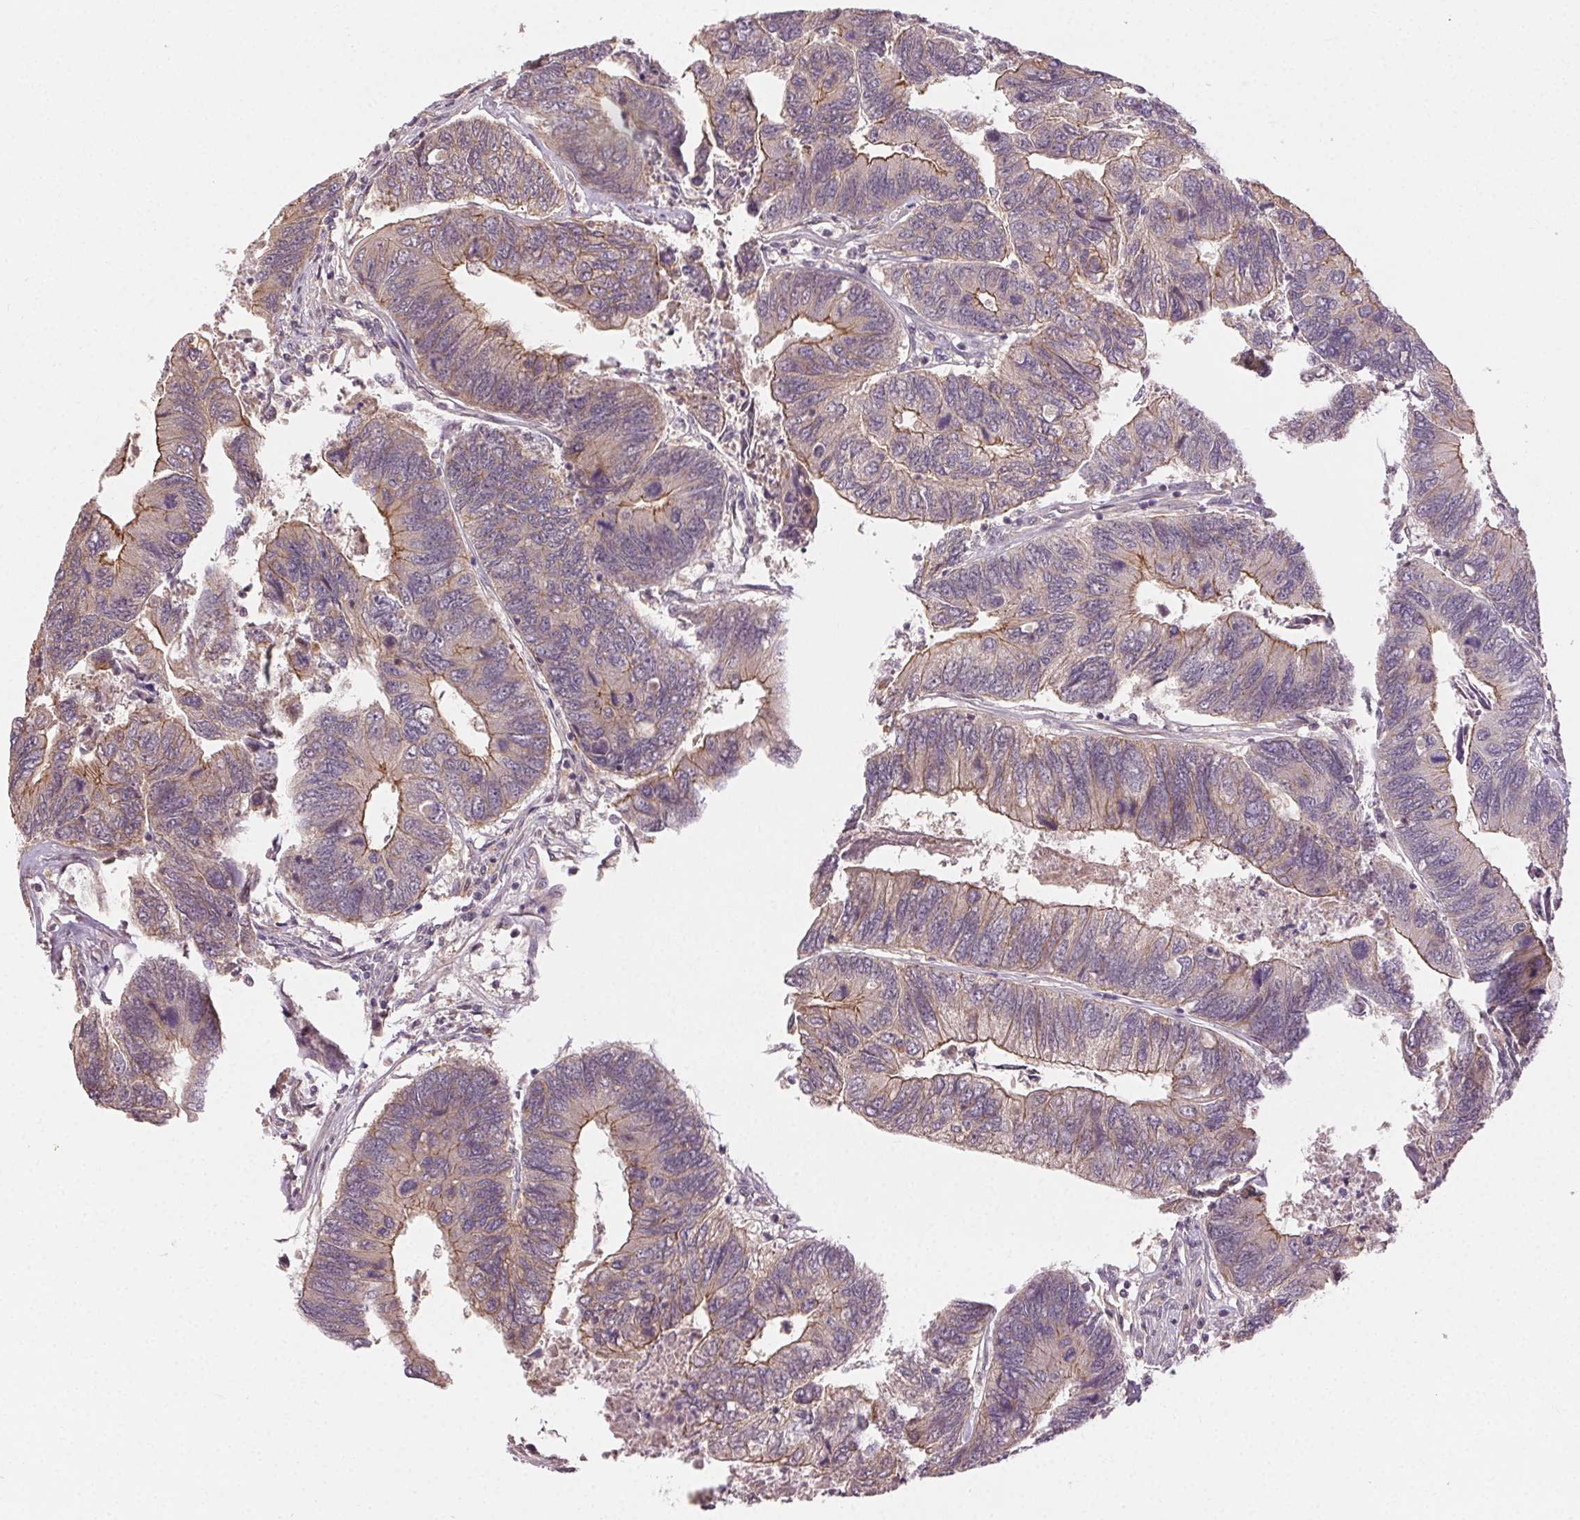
{"staining": {"intensity": "weak", "quantity": "25%-75%", "location": "cytoplasmic/membranous"}, "tissue": "colorectal cancer", "cell_type": "Tumor cells", "image_type": "cancer", "snomed": [{"axis": "morphology", "description": "Adenocarcinoma, NOS"}, {"axis": "topography", "description": "Colon"}], "caption": "High-power microscopy captured an immunohistochemistry image of colorectal adenocarcinoma, revealing weak cytoplasmic/membranous expression in approximately 25%-75% of tumor cells.", "gene": "ATP1B3", "patient": {"sex": "female", "age": 67}}